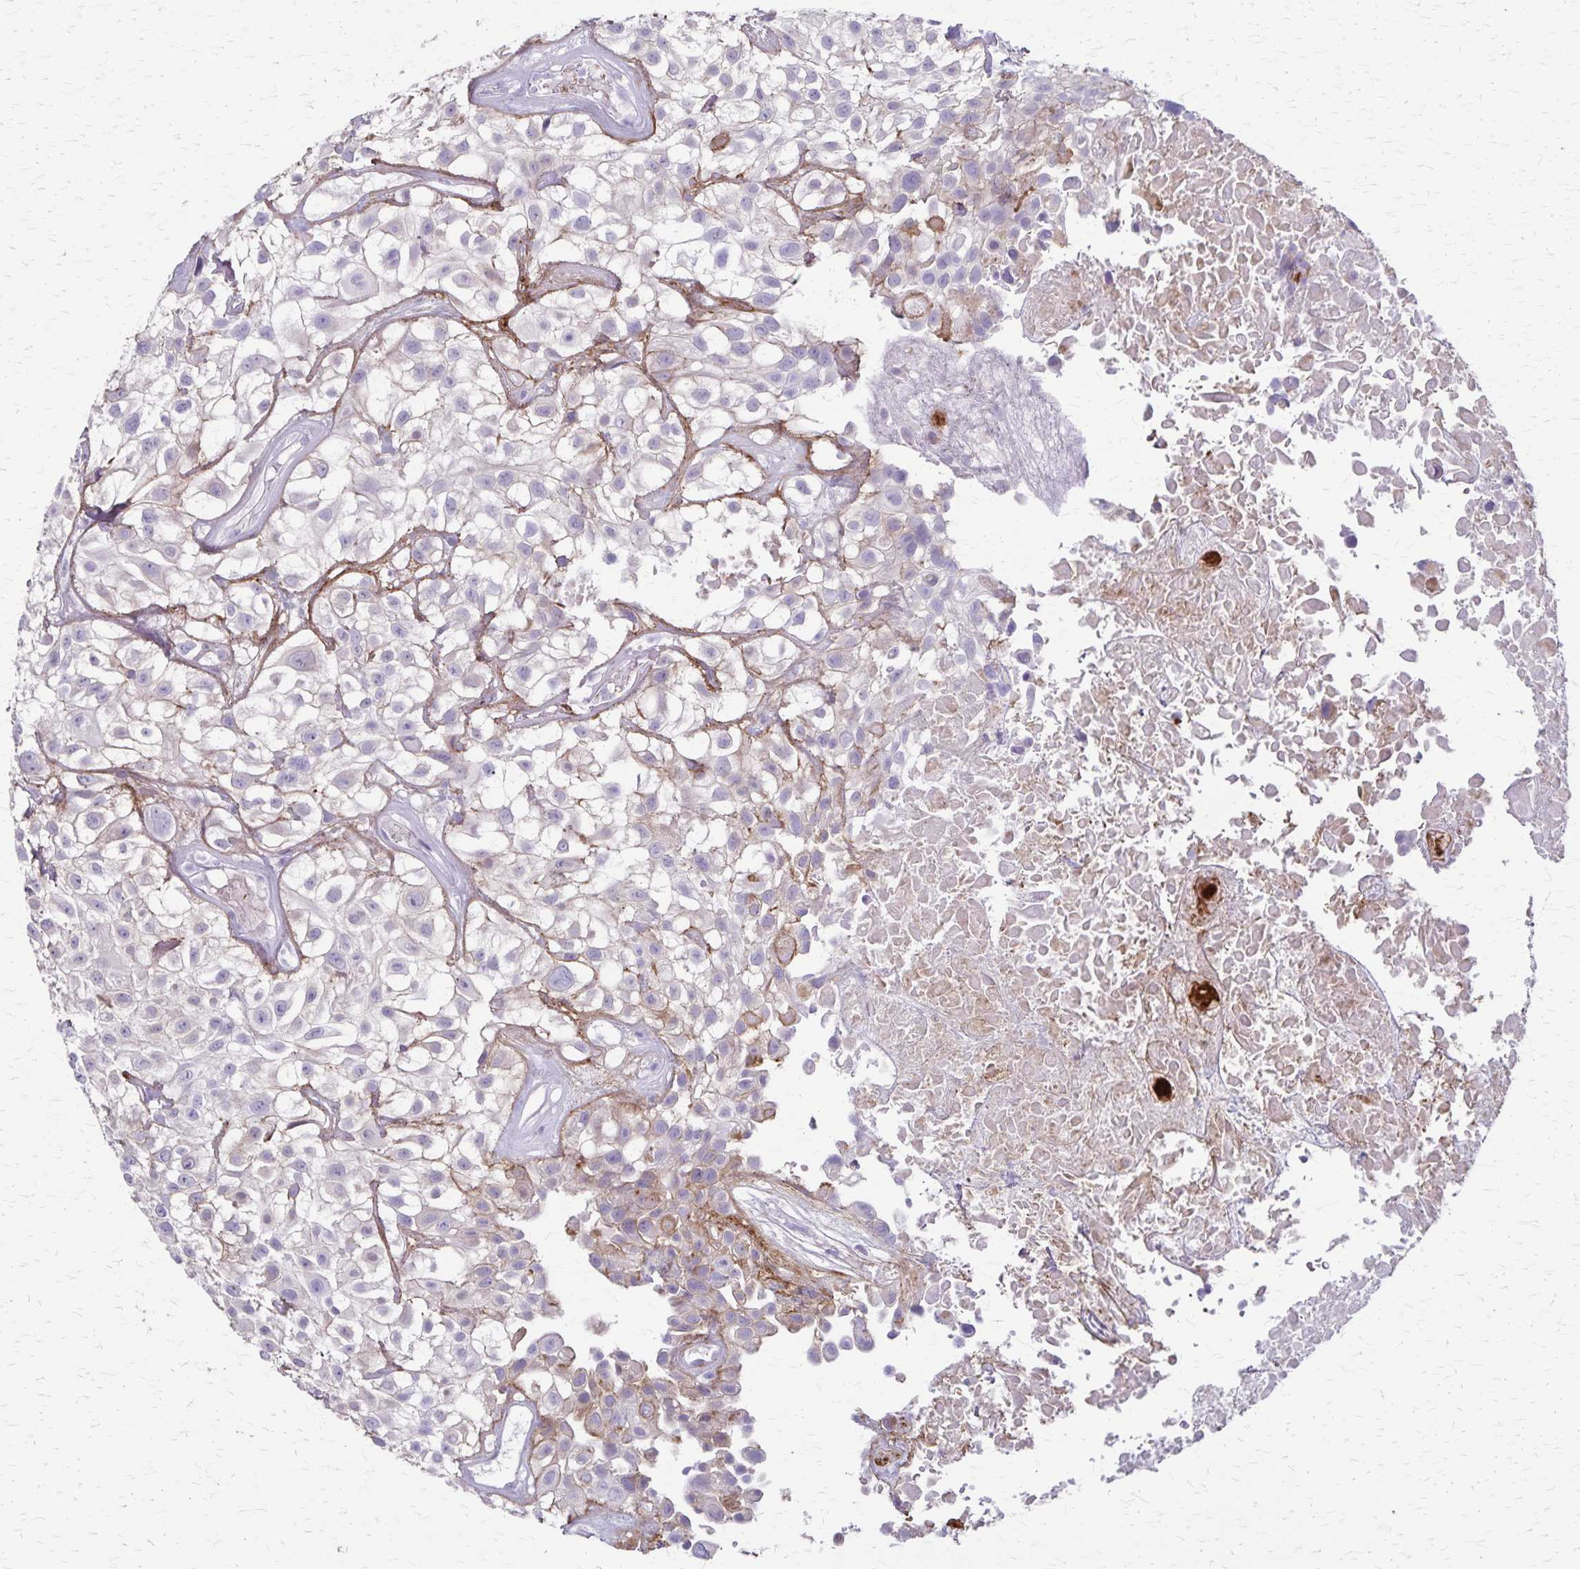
{"staining": {"intensity": "moderate", "quantity": "<25%", "location": "cytoplasmic/membranous"}, "tissue": "urothelial cancer", "cell_type": "Tumor cells", "image_type": "cancer", "snomed": [{"axis": "morphology", "description": "Urothelial carcinoma, High grade"}, {"axis": "topography", "description": "Urinary bladder"}], "caption": "The immunohistochemical stain shows moderate cytoplasmic/membranous expression in tumor cells of urothelial cancer tissue. (DAB IHC, brown staining for protein, blue staining for nuclei).", "gene": "RASL10B", "patient": {"sex": "male", "age": 56}}